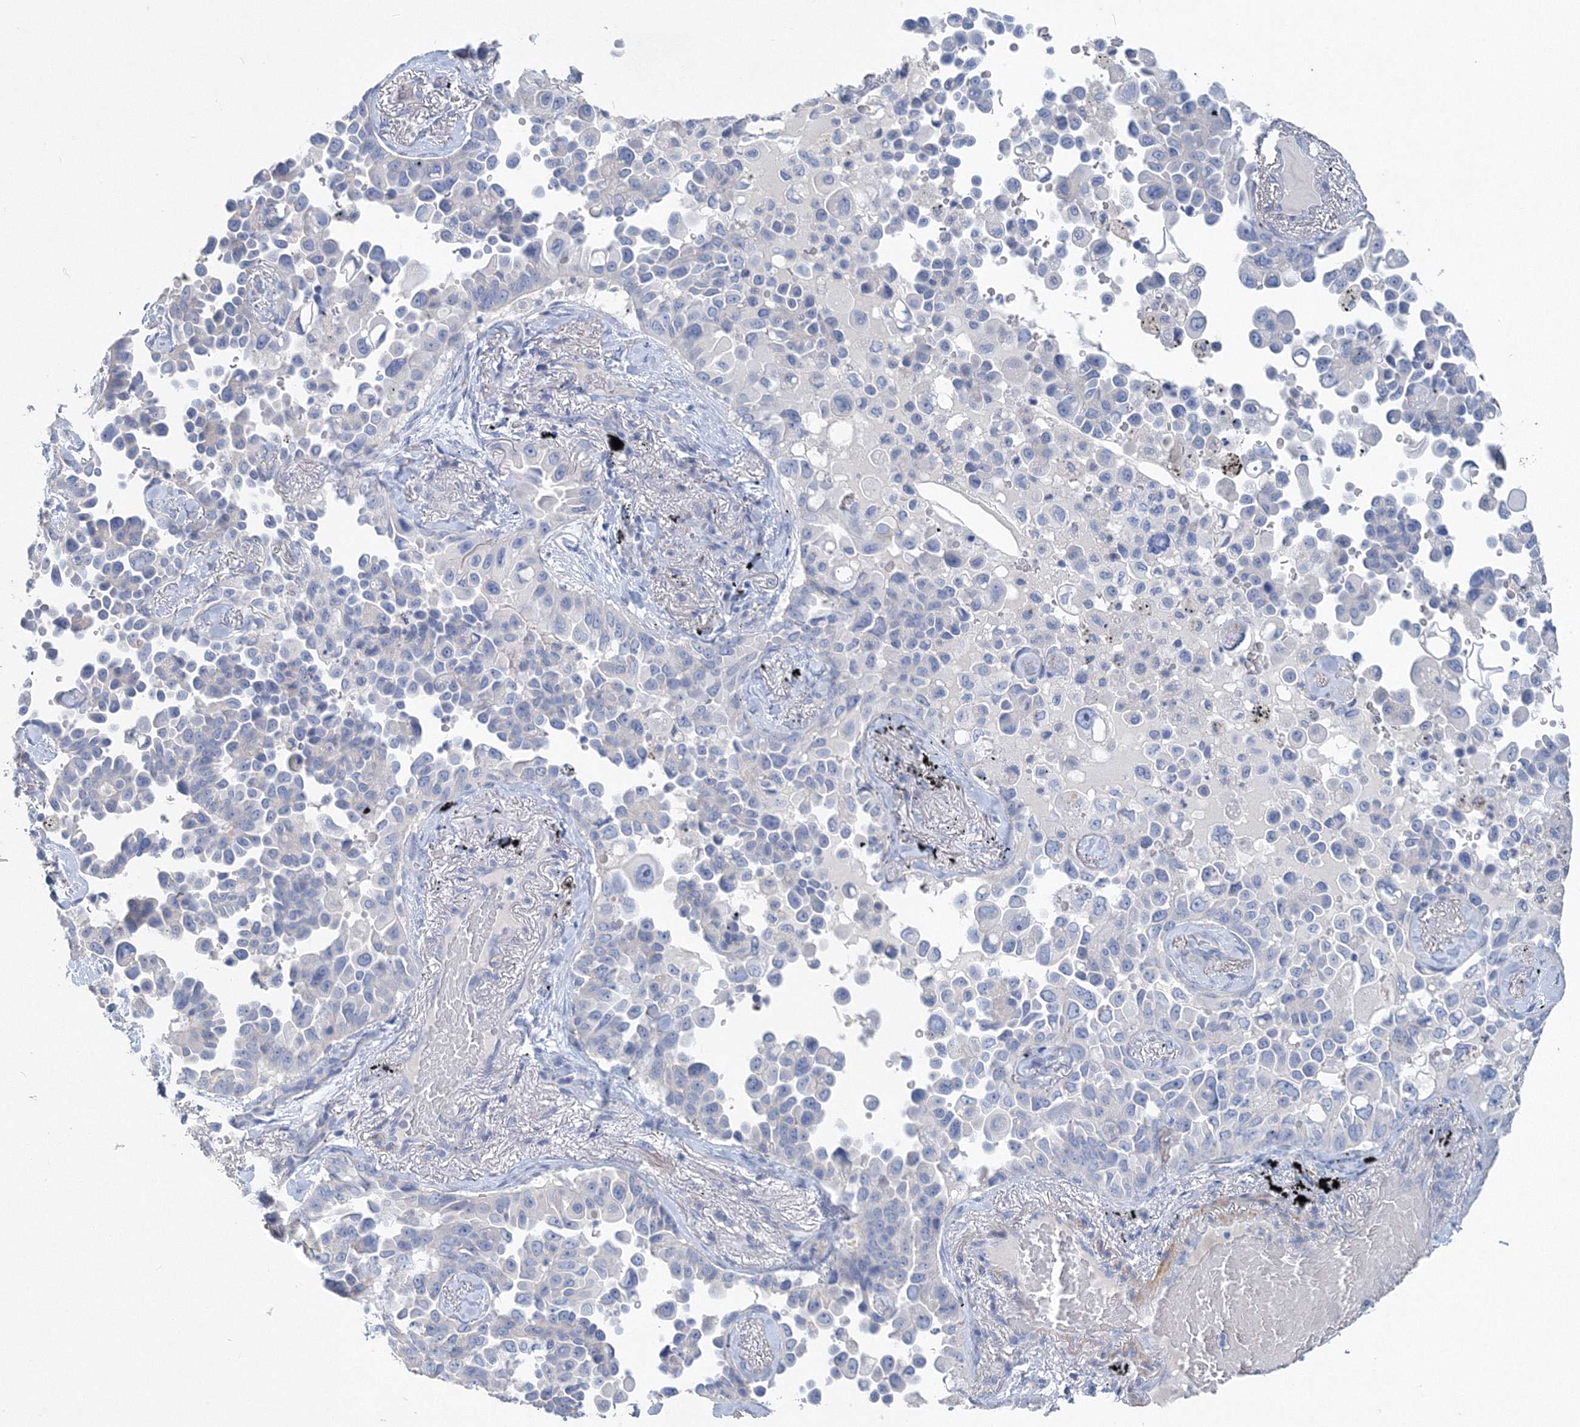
{"staining": {"intensity": "negative", "quantity": "none", "location": "none"}, "tissue": "lung cancer", "cell_type": "Tumor cells", "image_type": "cancer", "snomed": [{"axis": "morphology", "description": "Adenocarcinoma, NOS"}, {"axis": "topography", "description": "Lung"}], "caption": "Immunohistochemistry (IHC) histopathology image of neoplastic tissue: human lung cancer (adenocarcinoma) stained with DAB shows no significant protein expression in tumor cells.", "gene": "OSBPL6", "patient": {"sex": "female", "age": 67}}